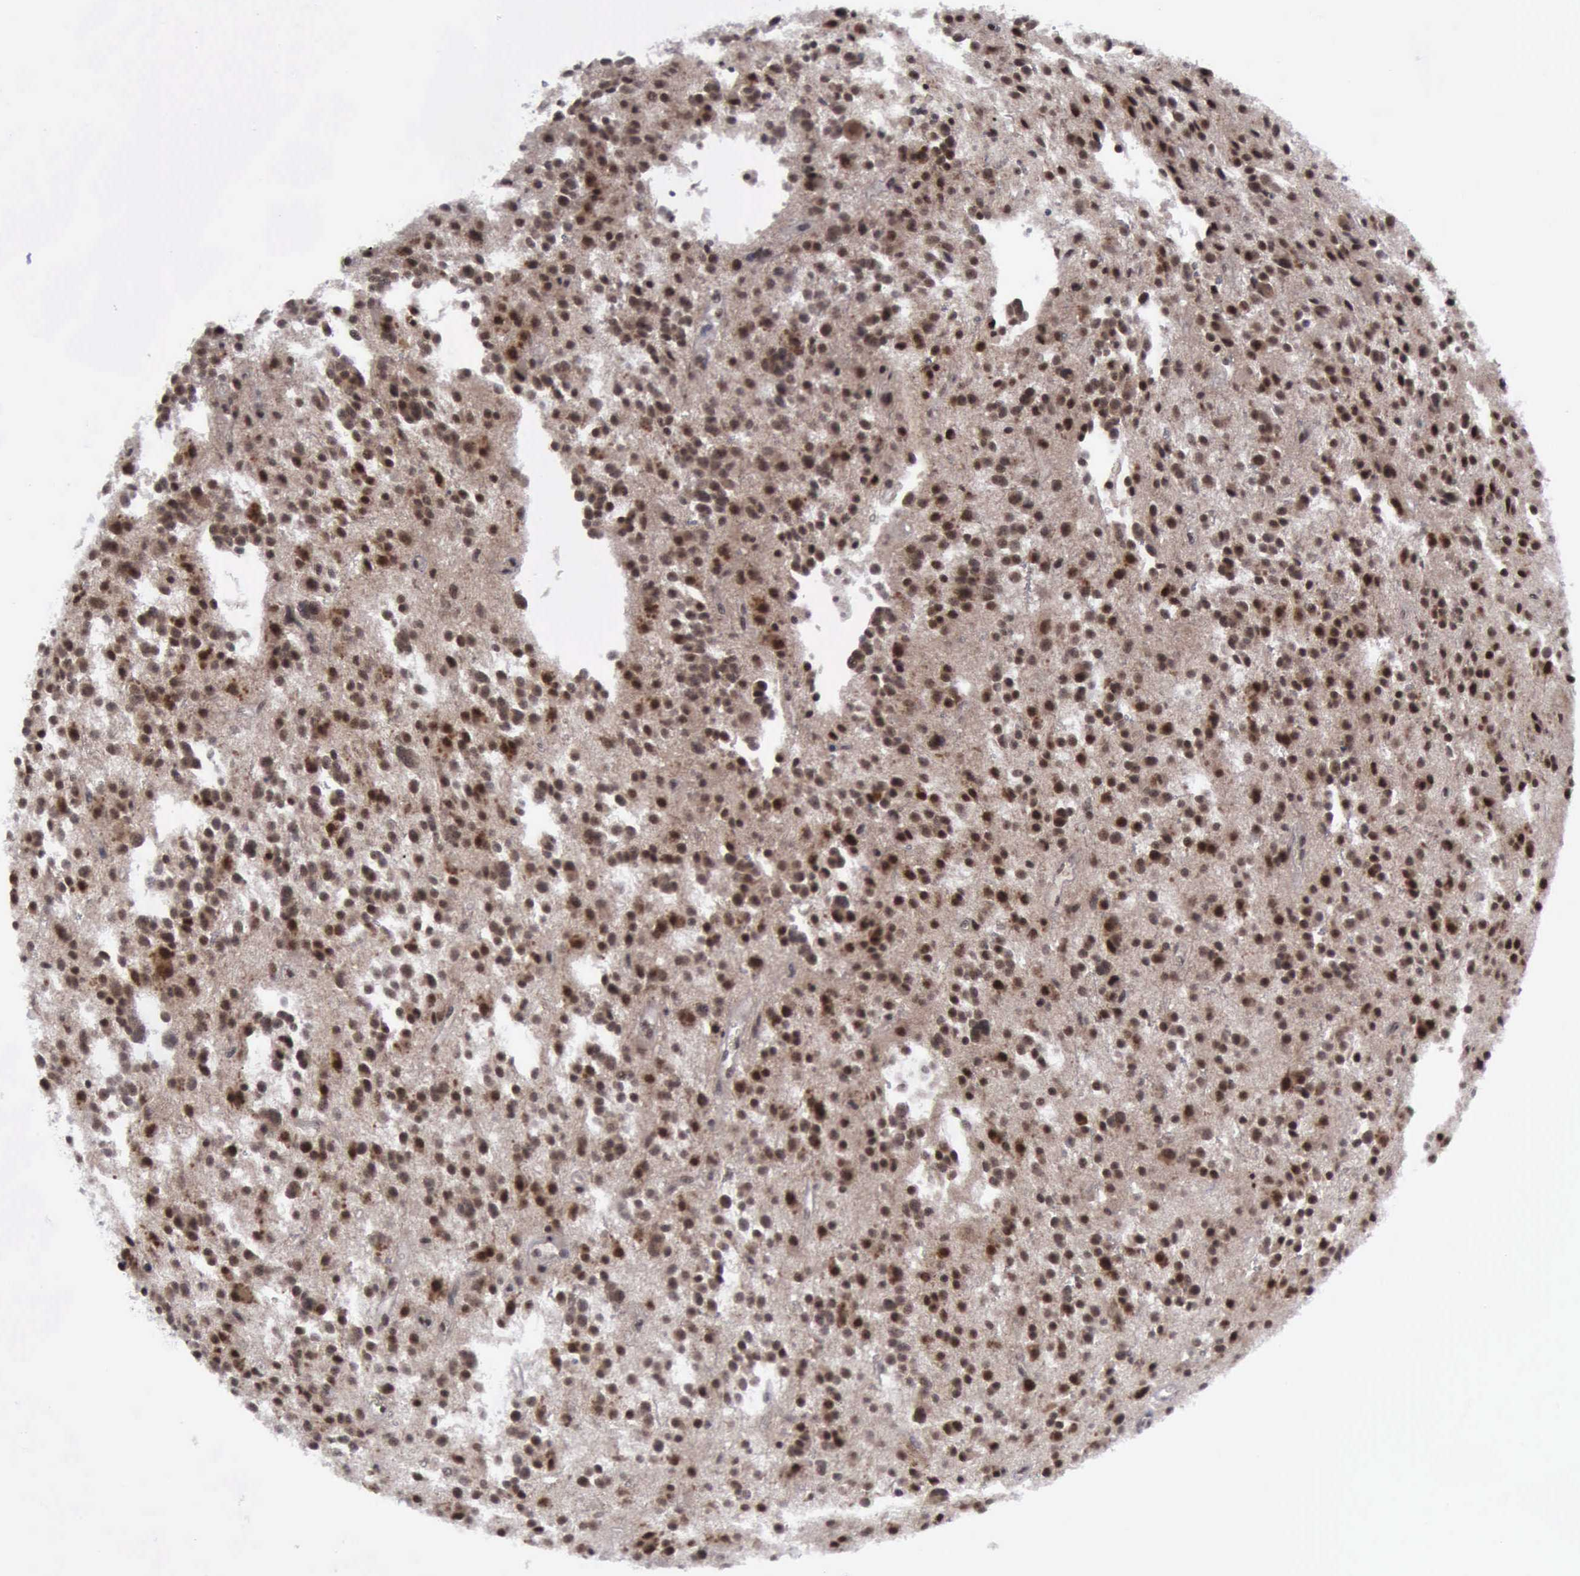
{"staining": {"intensity": "strong", "quantity": ">75%", "location": "cytoplasmic/membranous,nuclear"}, "tissue": "glioma", "cell_type": "Tumor cells", "image_type": "cancer", "snomed": [{"axis": "morphology", "description": "Glioma, malignant, Low grade"}, {"axis": "topography", "description": "Brain"}], "caption": "Tumor cells exhibit high levels of strong cytoplasmic/membranous and nuclear positivity in about >75% of cells in glioma. (DAB IHC, brown staining for protein, blue staining for nuclei).", "gene": "ATM", "patient": {"sex": "female", "age": 36}}